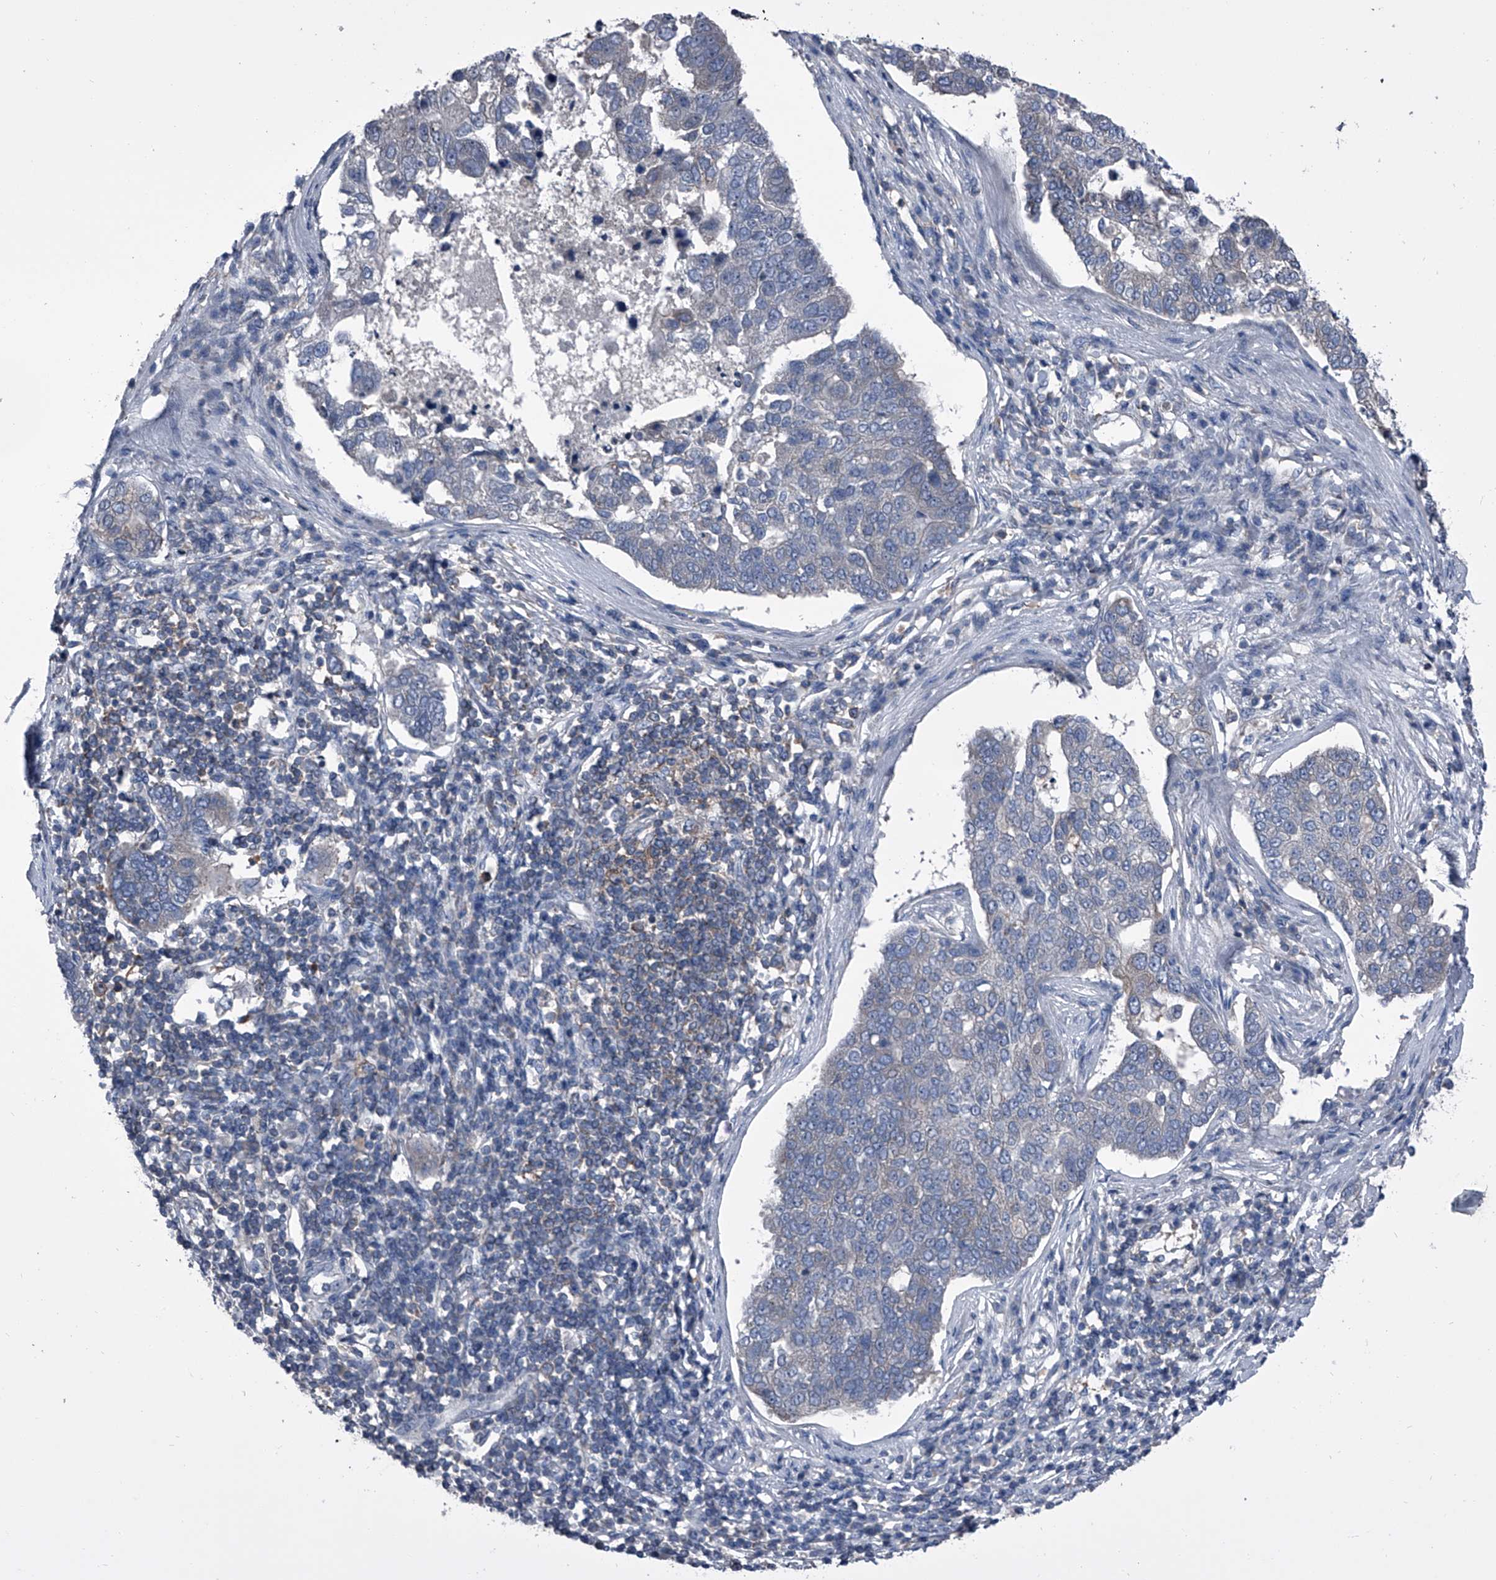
{"staining": {"intensity": "negative", "quantity": "none", "location": "none"}, "tissue": "pancreatic cancer", "cell_type": "Tumor cells", "image_type": "cancer", "snomed": [{"axis": "morphology", "description": "Adenocarcinoma, NOS"}, {"axis": "topography", "description": "Pancreas"}], "caption": "A high-resolution photomicrograph shows IHC staining of pancreatic adenocarcinoma, which exhibits no significant positivity in tumor cells. (Stains: DAB immunohistochemistry with hematoxylin counter stain, Microscopy: brightfield microscopy at high magnification).", "gene": "PIP5K1A", "patient": {"sex": "female", "age": 61}}